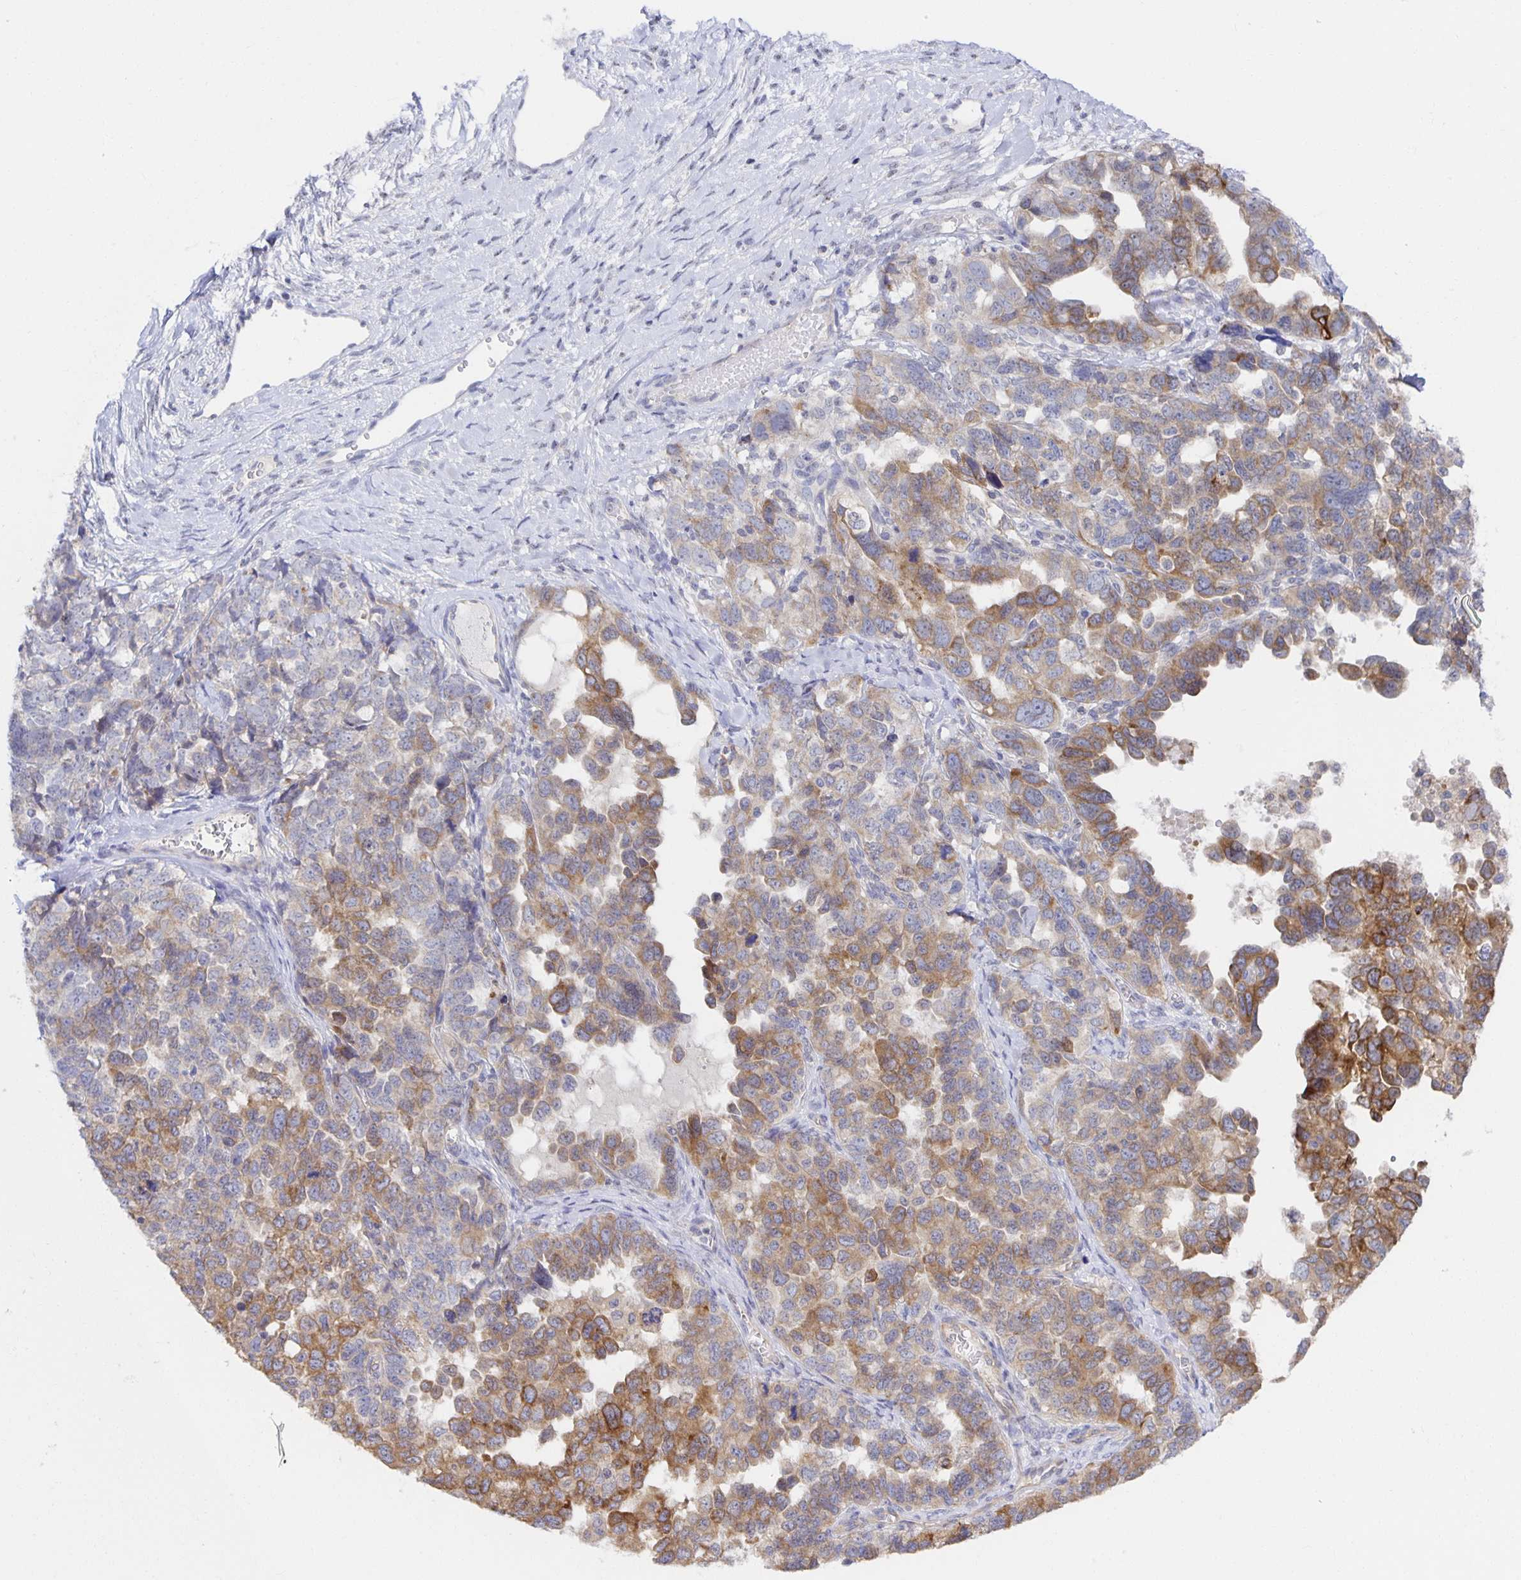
{"staining": {"intensity": "moderate", "quantity": "25%-75%", "location": "cytoplasmic/membranous"}, "tissue": "ovarian cancer", "cell_type": "Tumor cells", "image_type": "cancer", "snomed": [{"axis": "morphology", "description": "Cystadenocarcinoma, serous, NOS"}, {"axis": "topography", "description": "Ovary"}], "caption": "Ovarian serous cystadenocarcinoma stained for a protein exhibits moderate cytoplasmic/membranous positivity in tumor cells. Nuclei are stained in blue.", "gene": "BAD", "patient": {"sex": "female", "age": 69}}